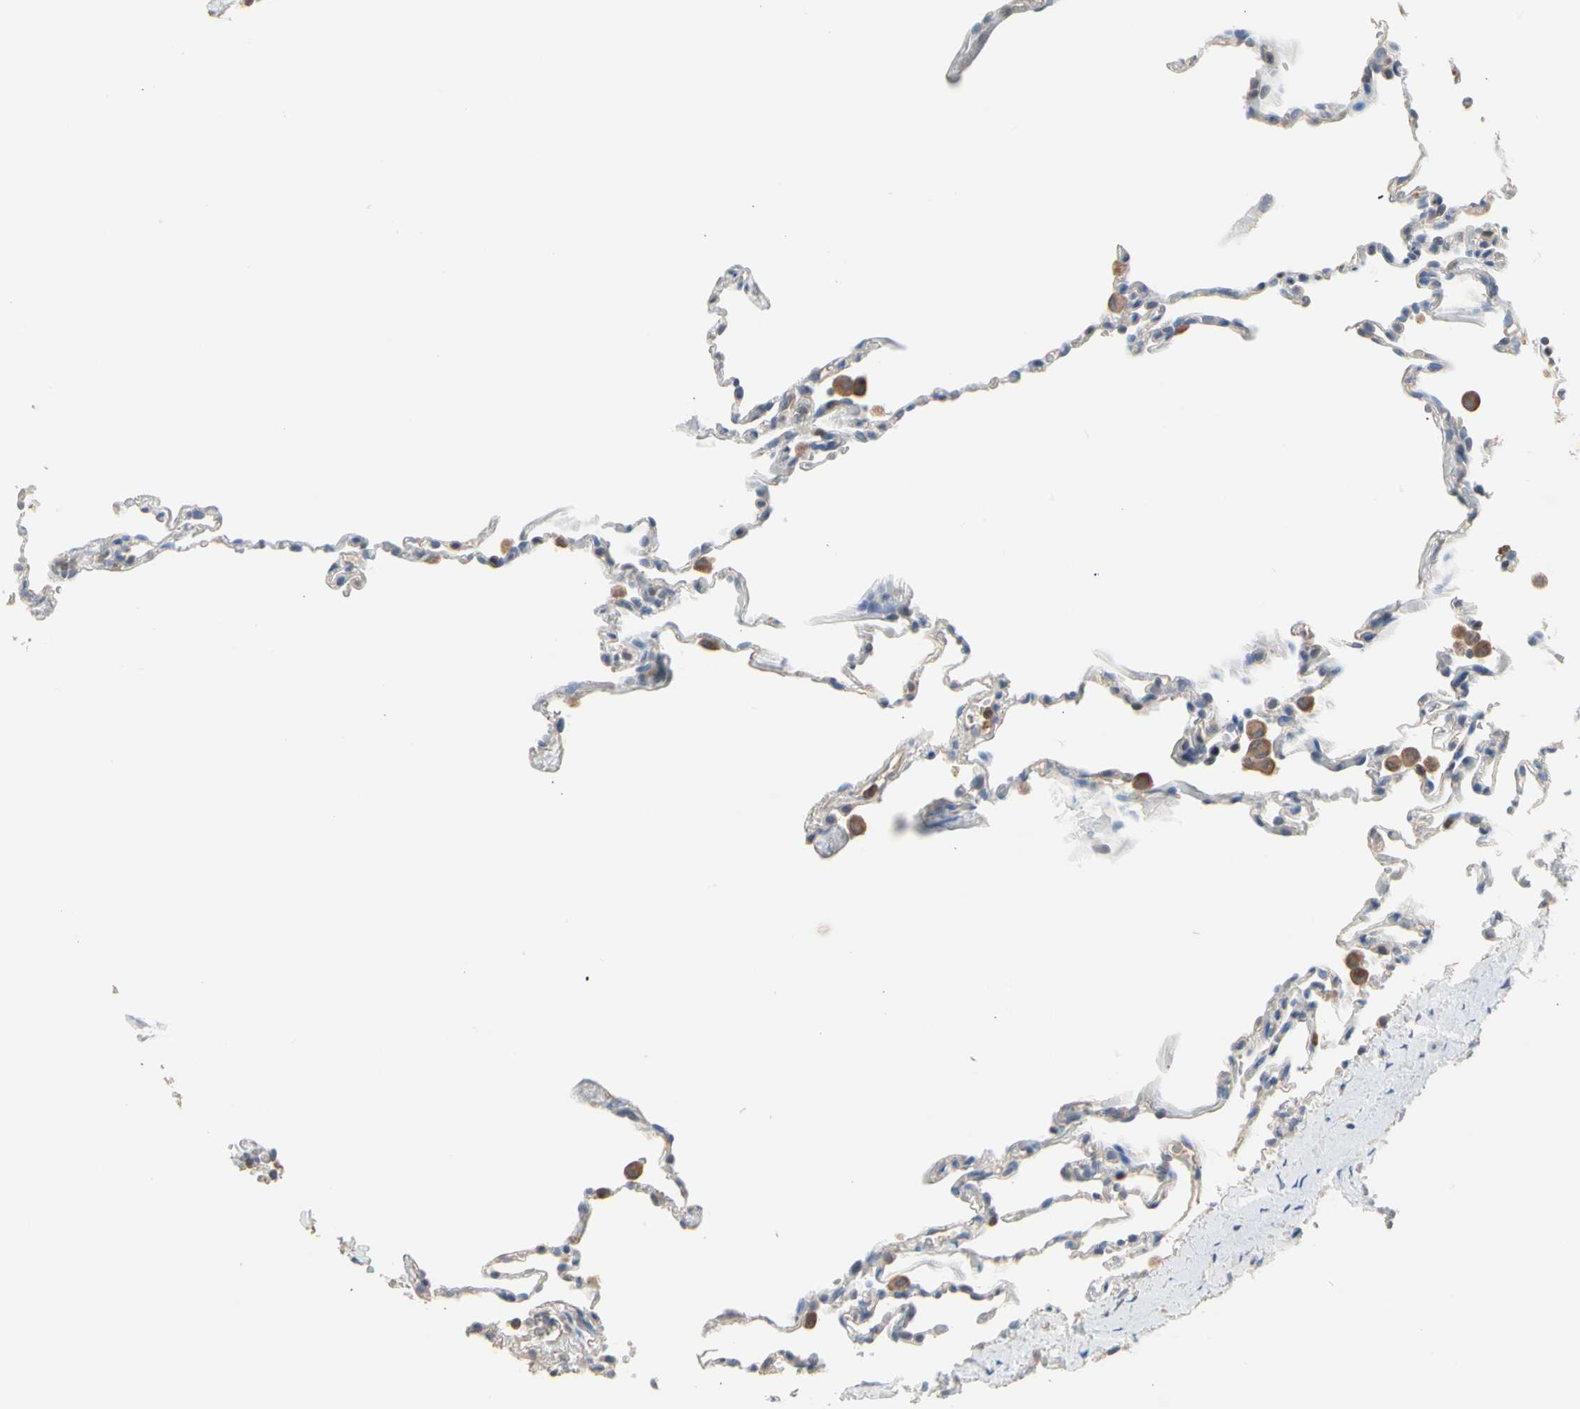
{"staining": {"intensity": "negative", "quantity": "none", "location": "none"}, "tissue": "lung", "cell_type": "Alveolar cells", "image_type": "normal", "snomed": [{"axis": "morphology", "description": "Normal tissue, NOS"}, {"axis": "topography", "description": "Lung"}], "caption": "The image exhibits no significant expression in alveolar cells of lung. (DAB (3,3'-diaminobenzidine) immunohistochemistry, high magnification).", "gene": "BBOX1", "patient": {"sex": "male", "age": 59}}